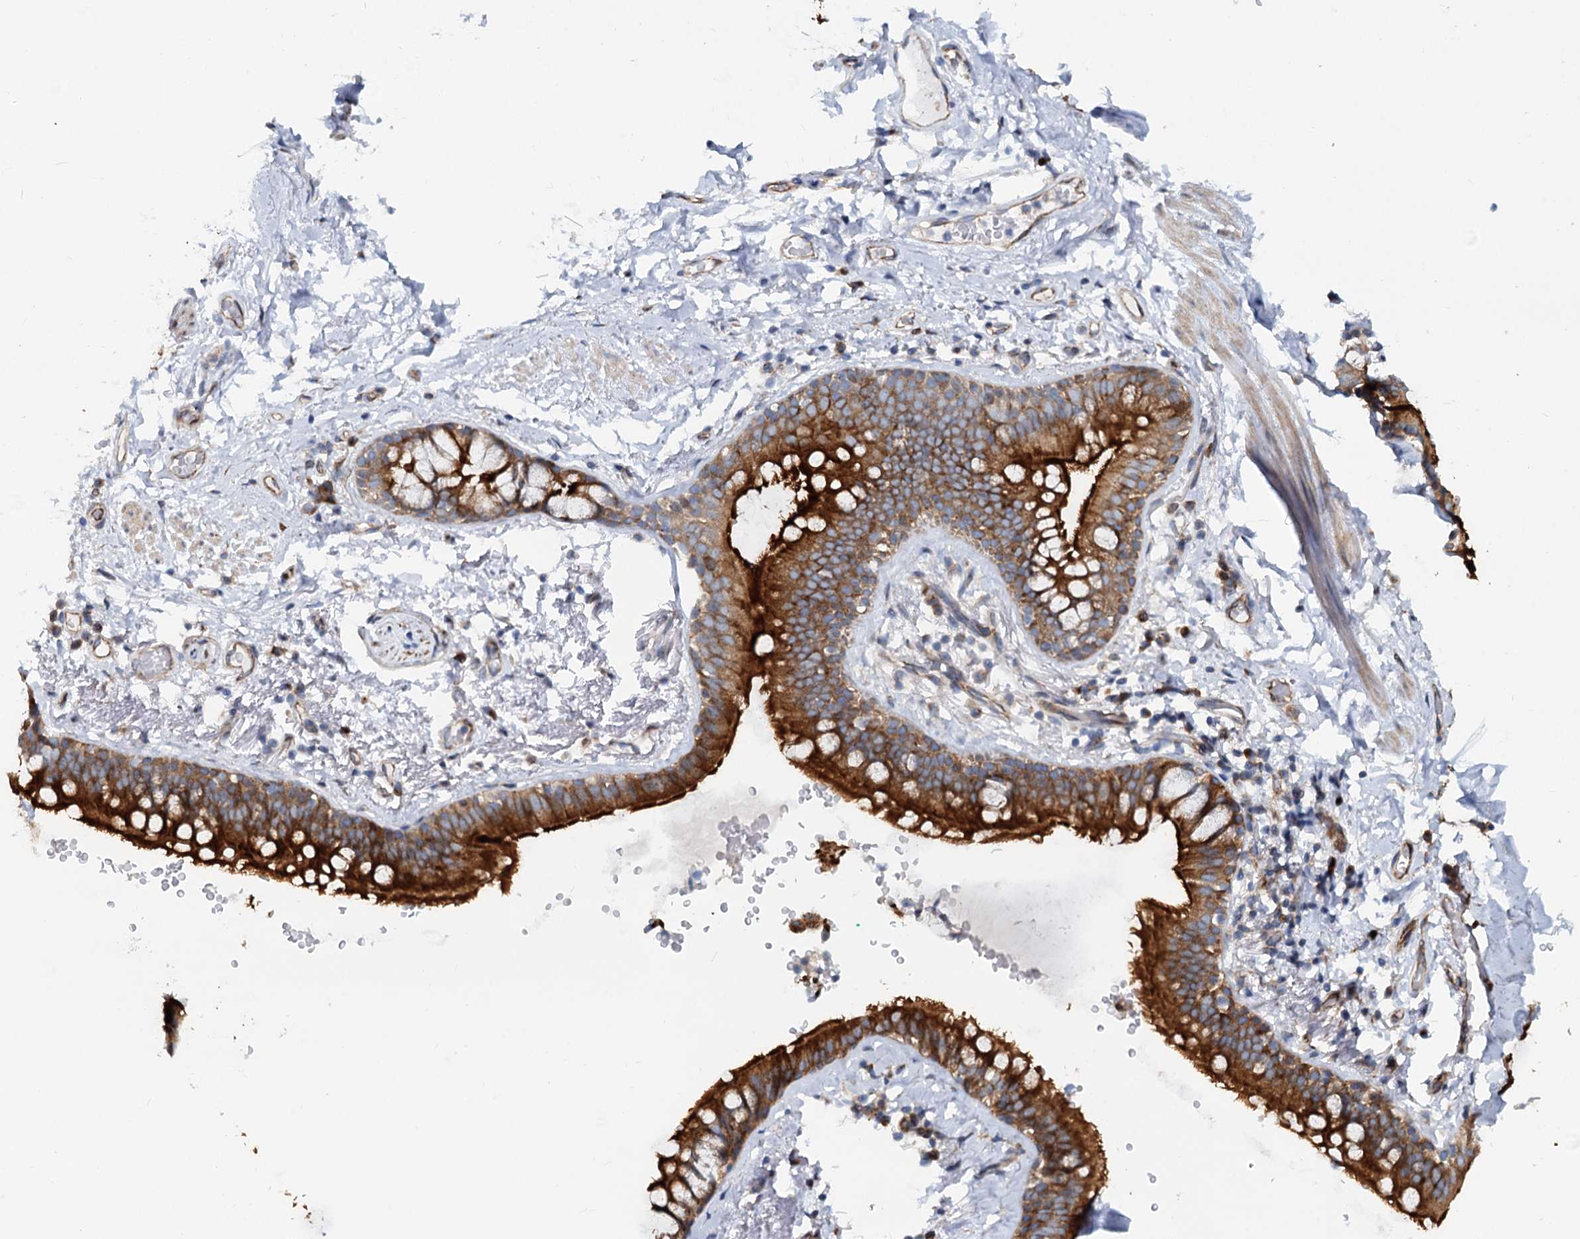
{"staining": {"intensity": "weak", "quantity": "<25%", "location": "cytoplasmic/membranous"}, "tissue": "adipose tissue", "cell_type": "Adipocytes", "image_type": "normal", "snomed": [{"axis": "morphology", "description": "Normal tissue, NOS"}, {"axis": "topography", "description": "Lymph node"}, {"axis": "topography", "description": "Bronchus"}], "caption": "Adipocytes are negative for protein expression in benign human adipose tissue. (DAB IHC visualized using brightfield microscopy, high magnification).", "gene": "PSEN1", "patient": {"sex": "male", "age": 63}}